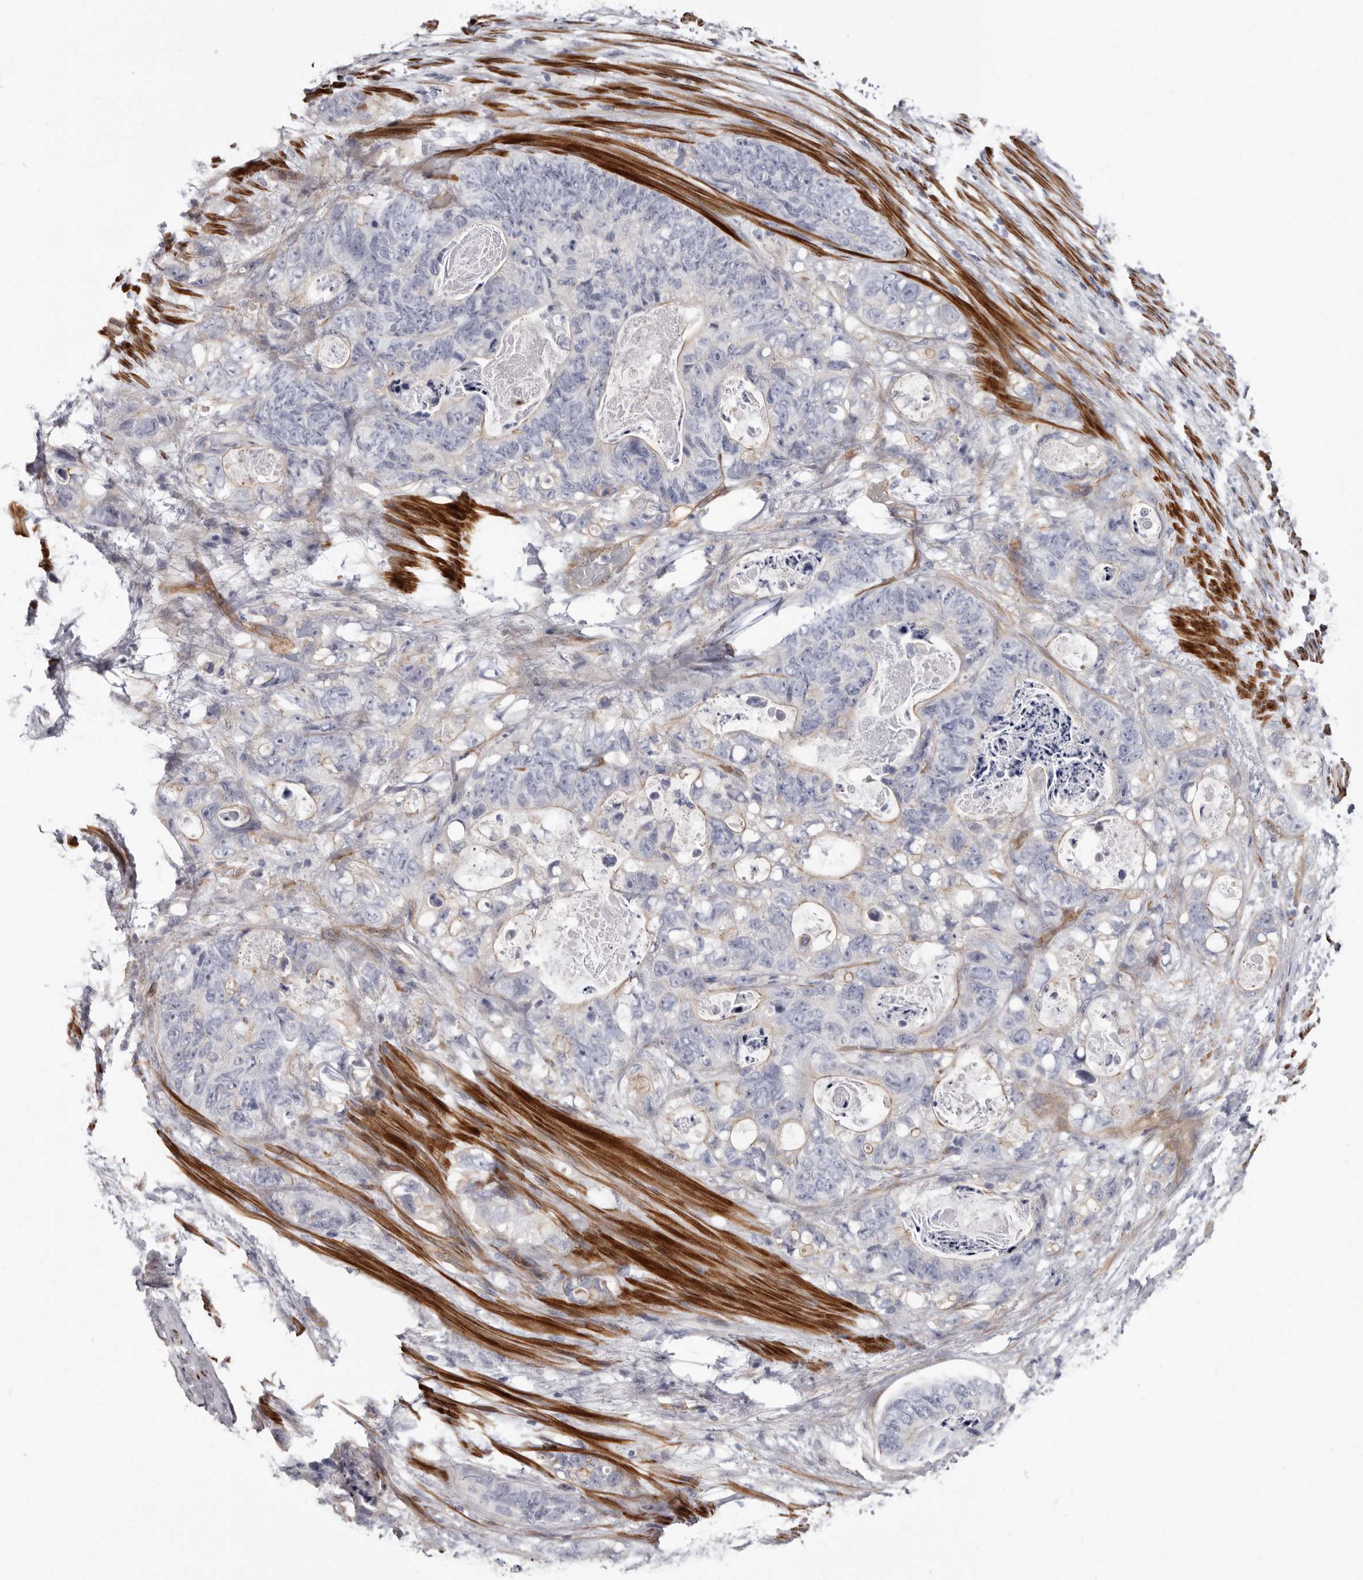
{"staining": {"intensity": "weak", "quantity": "<25%", "location": "cytoplasmic/membranous"}, "tissue": "stomach cancer", "cell_type": "Tumor cells", "image_type": "cancer", "snomed": [{"axis": "morphology", "description": "Normal tissue, NOS"}, {"axis": "morphology", "description": "Adenocarcinoma, NOS"}, {"axis": "topography", "description": "Stomach"}], "caption": "An immunohistochemistry (IHC) photomicrograph of stomach cancer (adenocarcinoma) is shown. There is no staining in tumor cells of stomach cancer (adenocarcinoma). (DAB immunohistochemistry visualized using brightfield microscopy, high magnification).", "gene": "ADGRL4", "patient": {"sex": "female", "age": 89}}